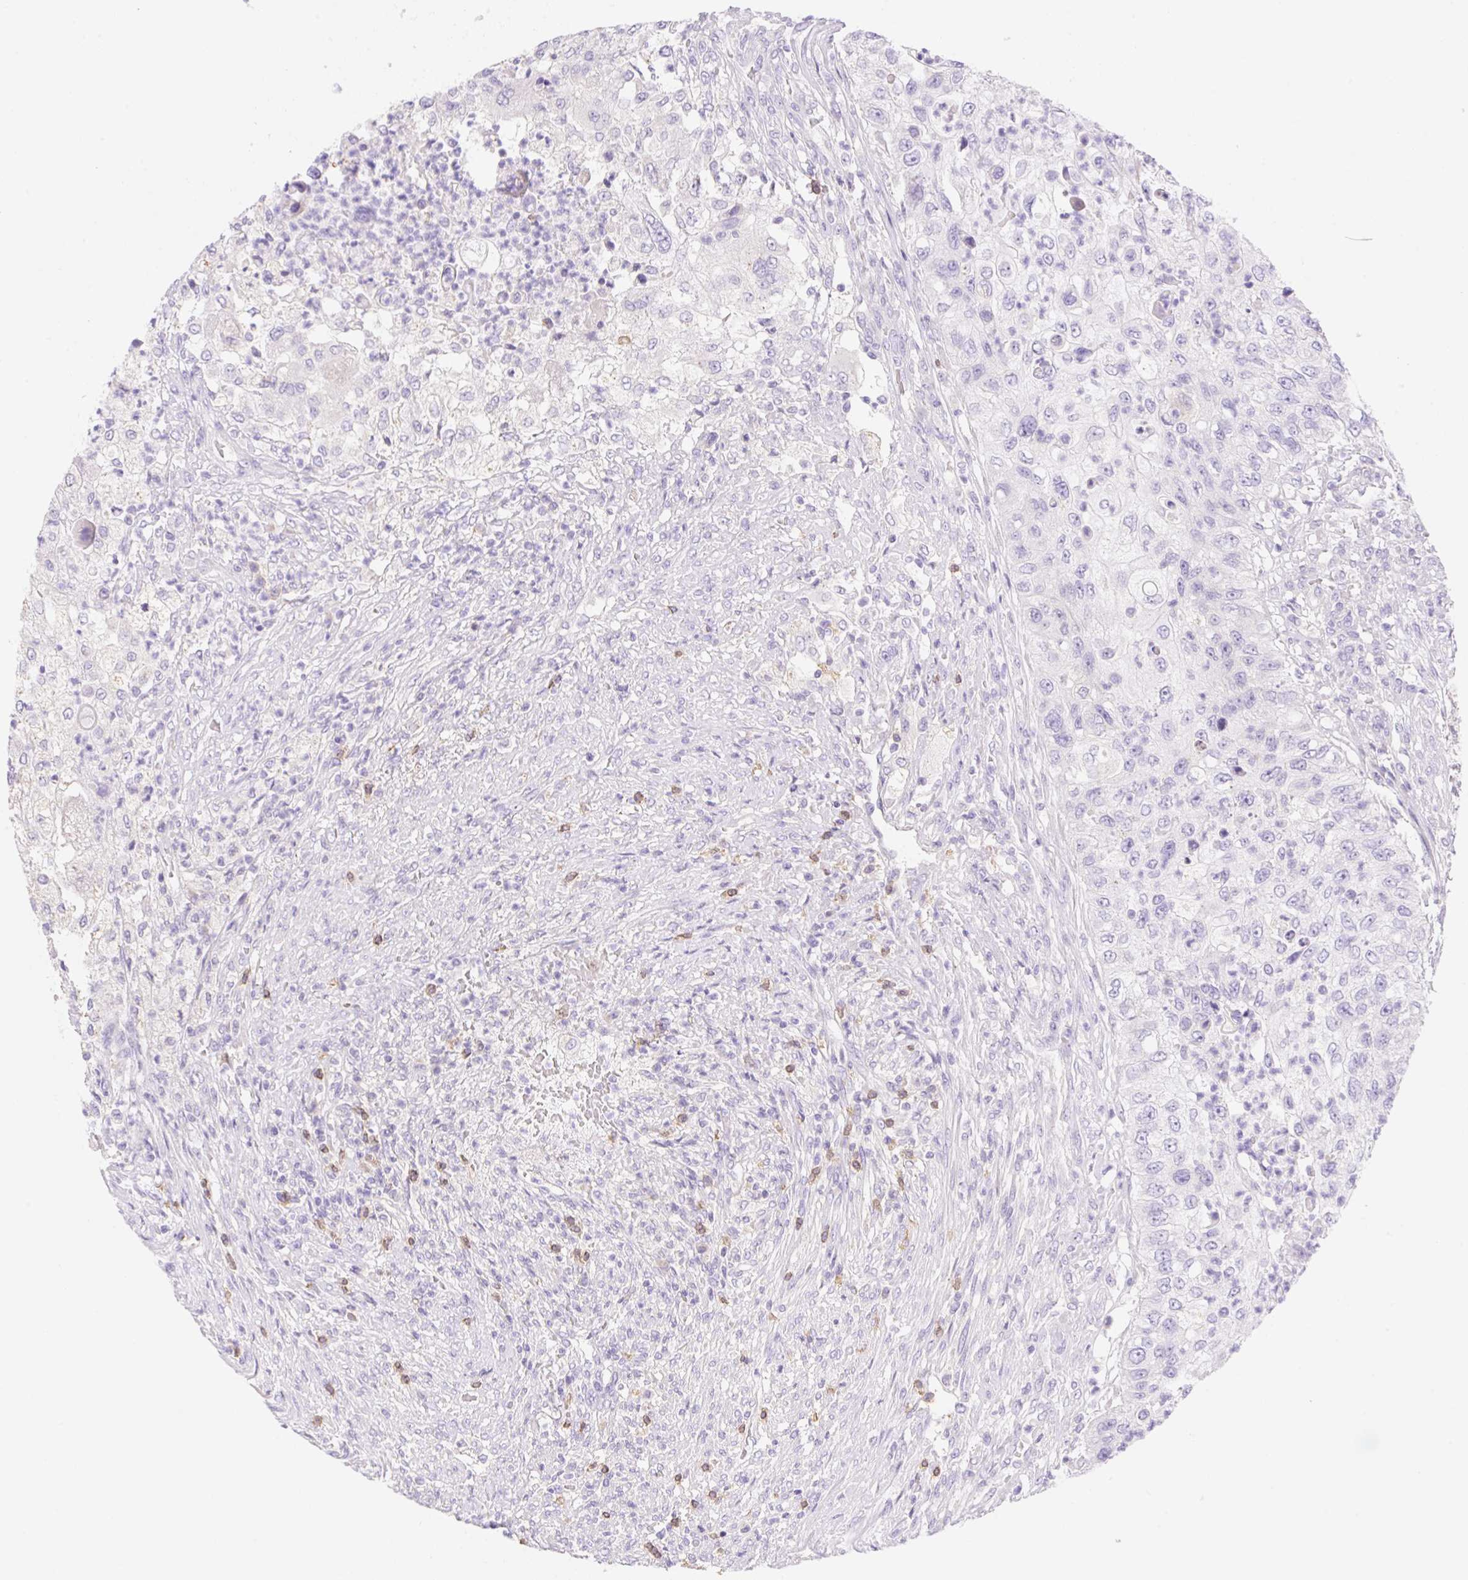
{"staining": {"intensity": "negative", "quantity": "none", "location": "none"}, "tissue": "urothelial cancer", "cell_type": "Tumor cells", "image_type": "cancer", "snomed": [{"axis": "morphology", "description": "Urothelial carcinoma, High grade"}, {"axis": "topography", "description": "Urinary bladder"}], "caption": "Protein analysis of urothelial carcinoma (high-grade) displays no significant expression in tumor cells.", "gene": "DENND5A", "patient": {"sex": "female", "age": 60}}